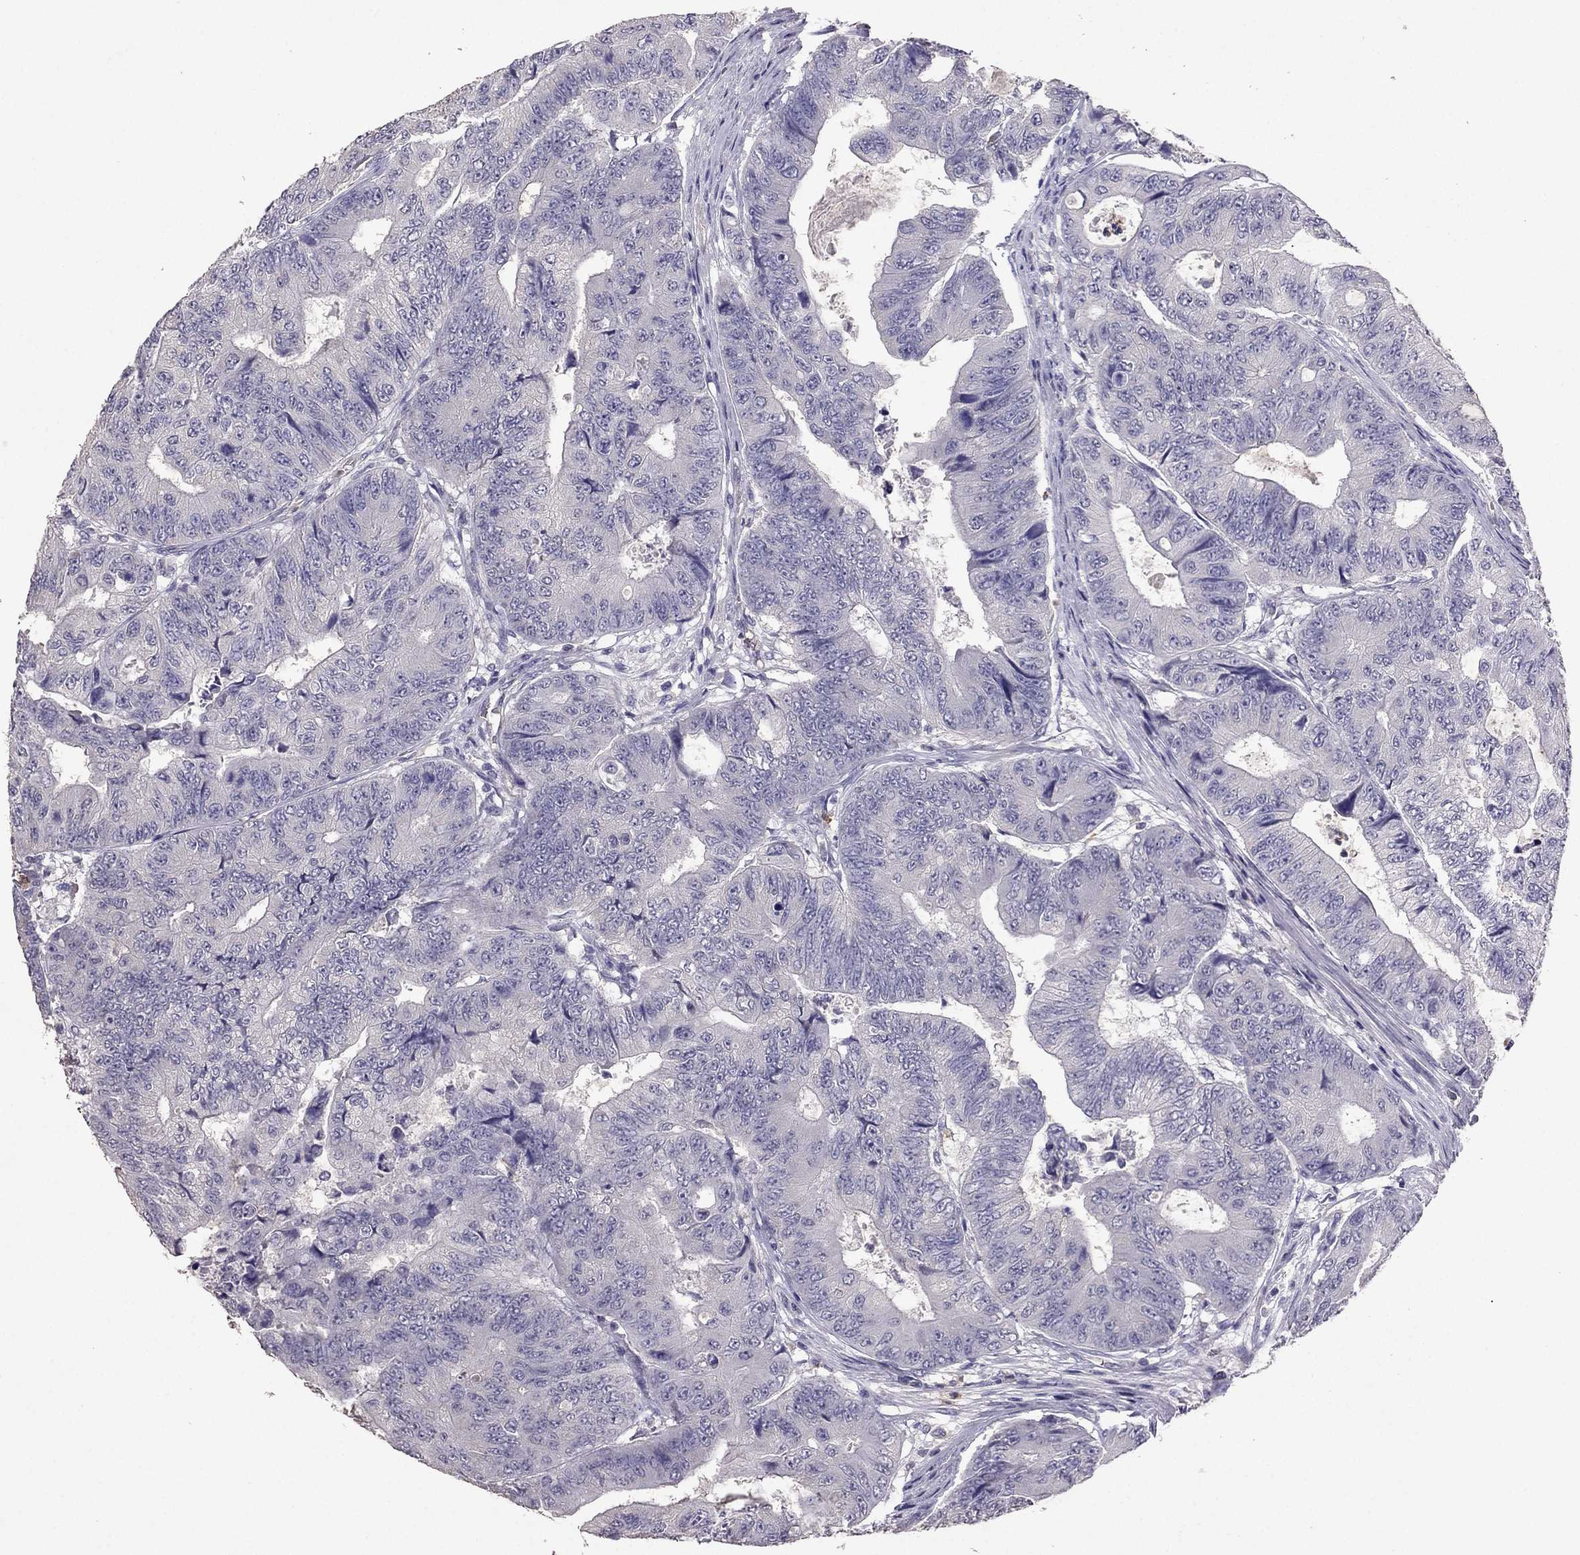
{"staining": {"intensity": "negative", "quantity": "none", "location": "none"}, "tissue": "colorectal cancer", "cell_type": "Tumor cells", "image_type": "cancer", "snomed": [{"axis": "morphology", "description": "Adenocarcinoma, NOS"}, {"axis": "topography", "description": "Colon"}], "caption": "There is no significant expression in tumor cells of colorectal cancer (adenocarcinoma).", "gene": "RFLNB", "patient": {"sex": "female", "age": 48}}